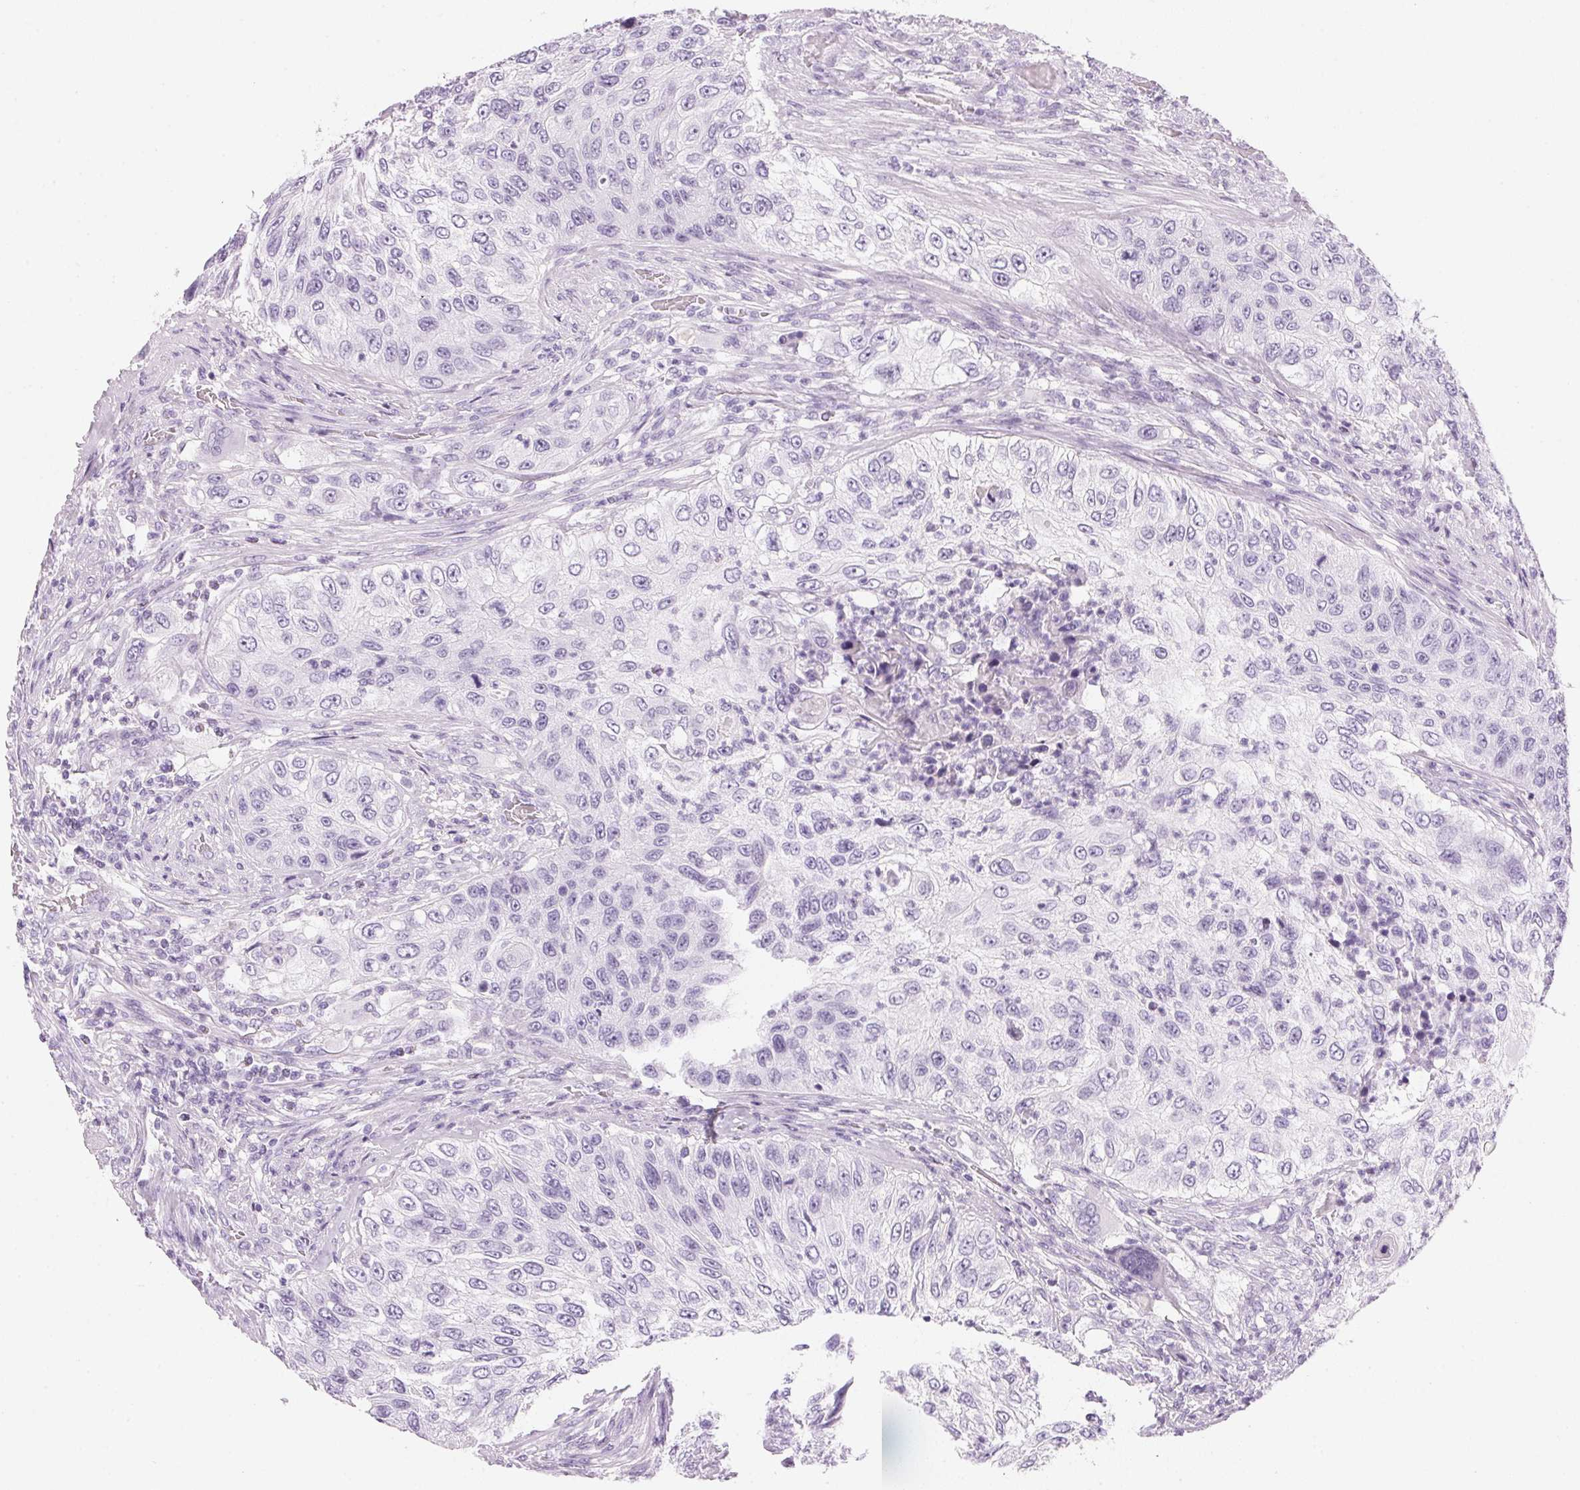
{"staining": {"intensity": "negative", "quantity": "none", "location": "none"}, "tissue": "urothelial cancer", "cell_type": "Tumor cells", "image_type": "cancer", "snomed": [{"axis": "morphology", "description": "Urothelial carcinoma, High grade"}, {"axis": "topography", "description": "Urinary bladder"}], "caption": "Immunohistochemistry (IHC) micrograph of neoplastic tissue: urothelial cancer stained with DAB demonstrates no significant protein expression in tumor cells.", "gene": "IGFBP1", "patient": {"sex": "female", "age": 60}}